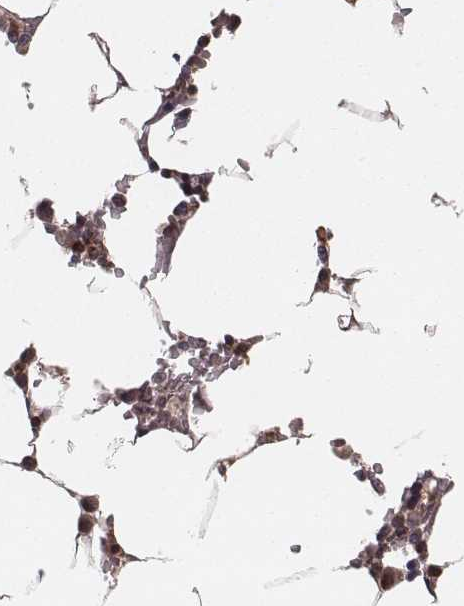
{"staining": {"intensity": "moderate", "quantity": "<25%", "location": "cytoplasmic/membranous"}, "tissue": "bone marrow", "cell_type": "Hematopoietic cells", "image_type": "normal", "snomed": [{"axis": "morphology", "description": "Normal tissue, NOS"}, {"axis": "topography", "description": "Bone marrow"}], "caption": "Brown immunohistochemical staining in unremarkable bone marrow displays moderate cytoplasmic/membranous positivity in about <25% of hematopoietic cells.", "gene": "ZDHHC21", "patient": {"sex": "female", "age": 52}}